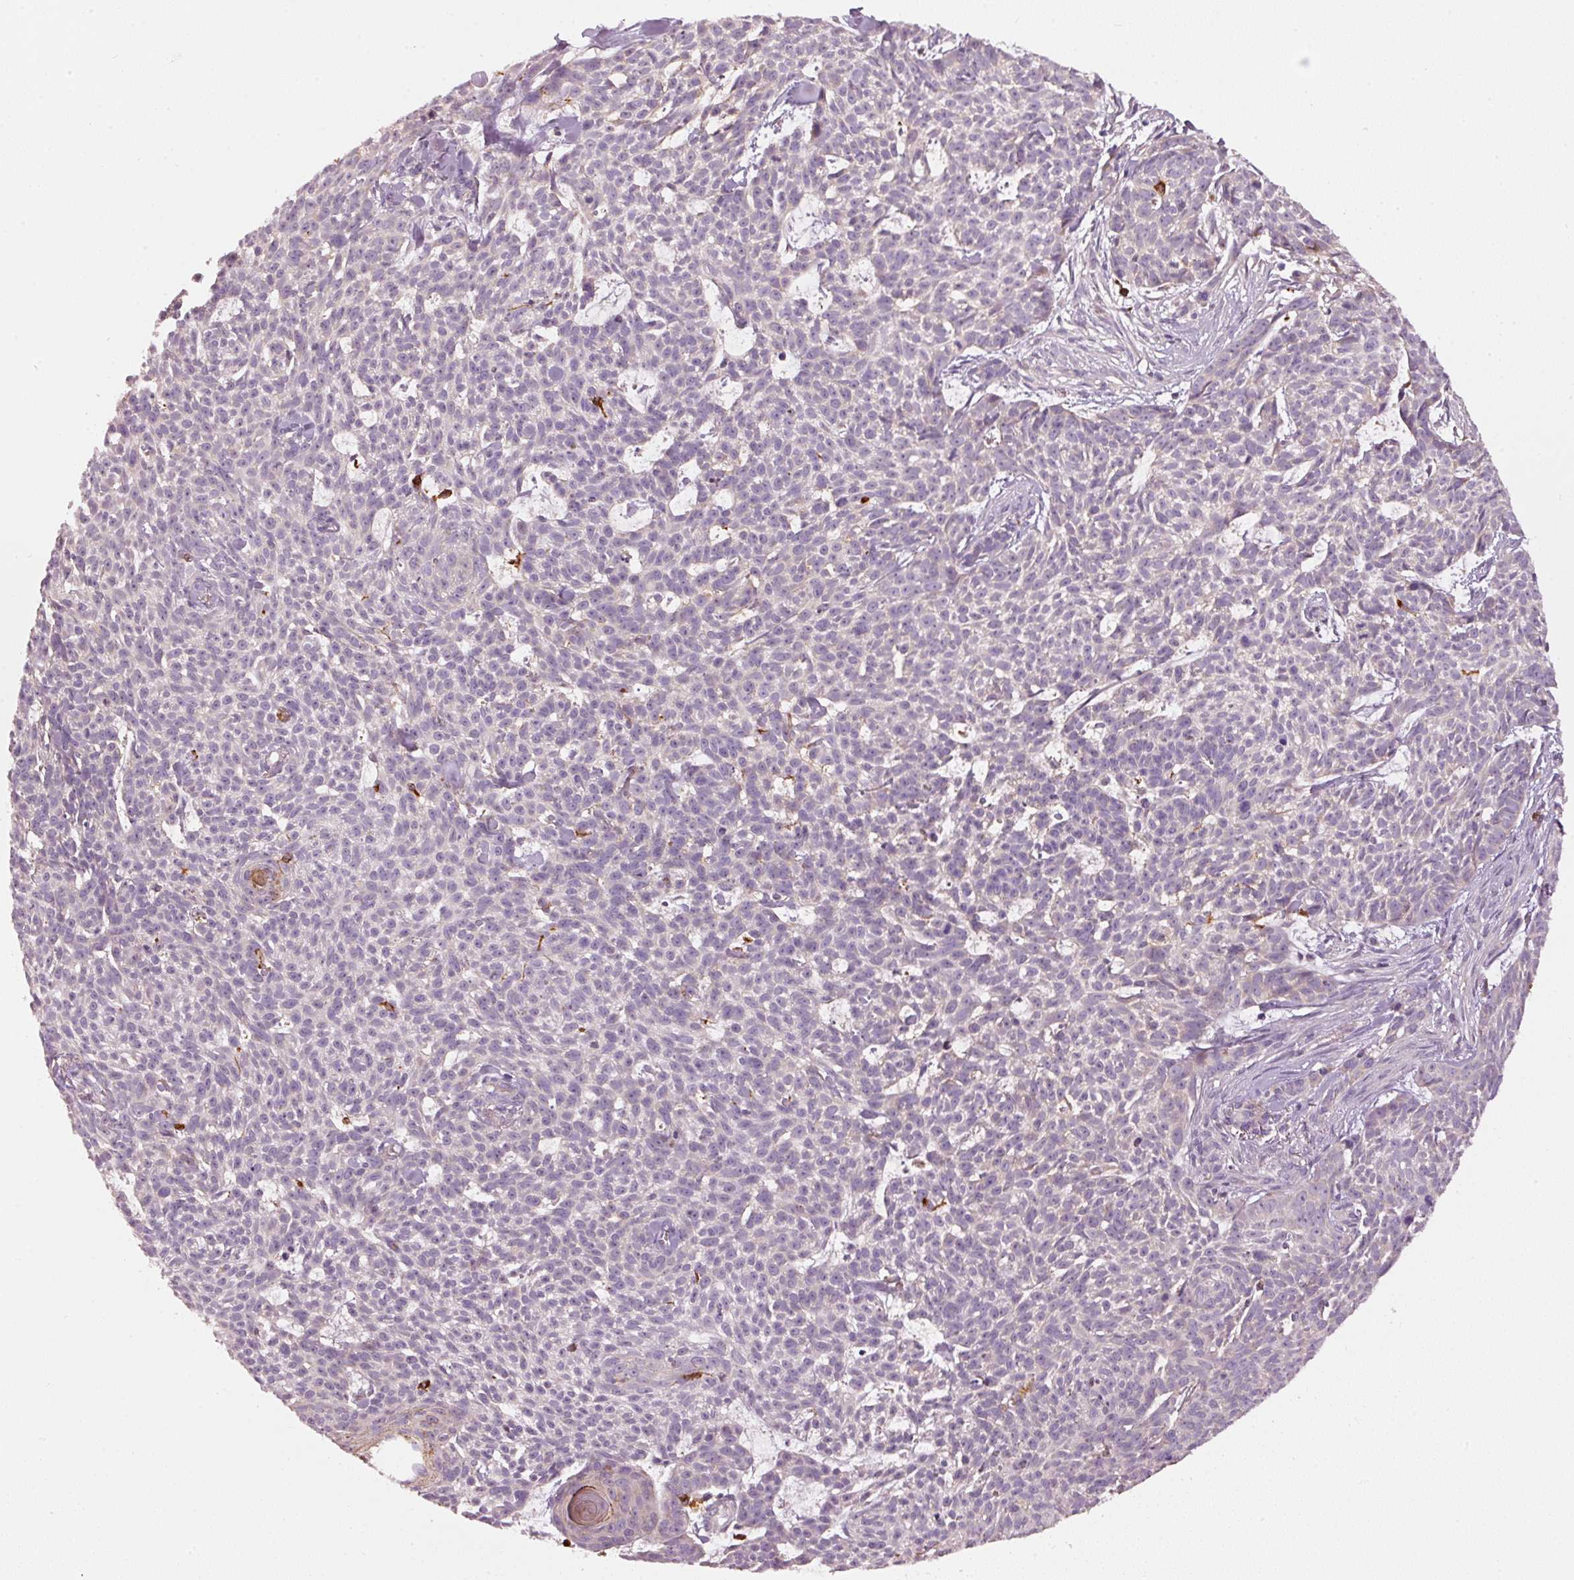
{"staining": {"intensity": "negative", "quantity": "none", "location": "none"}, "tissue": "skin cancer", "cell_type": "Tumor cells", "image_type": "cancer", "snomed": [{"axis": "morphology", "description": "Basal cell carcinoma"}, {"axis": "topography", "description": "Skin"}], "caption": "Tumor cells are negative for brown protein staining in skin cancer. (DAB immunohistochemistry visualized using brightfield microscopy, high magnification).", "gene": "KLHL21", "patient": {"sex": "female", "age": 93}}